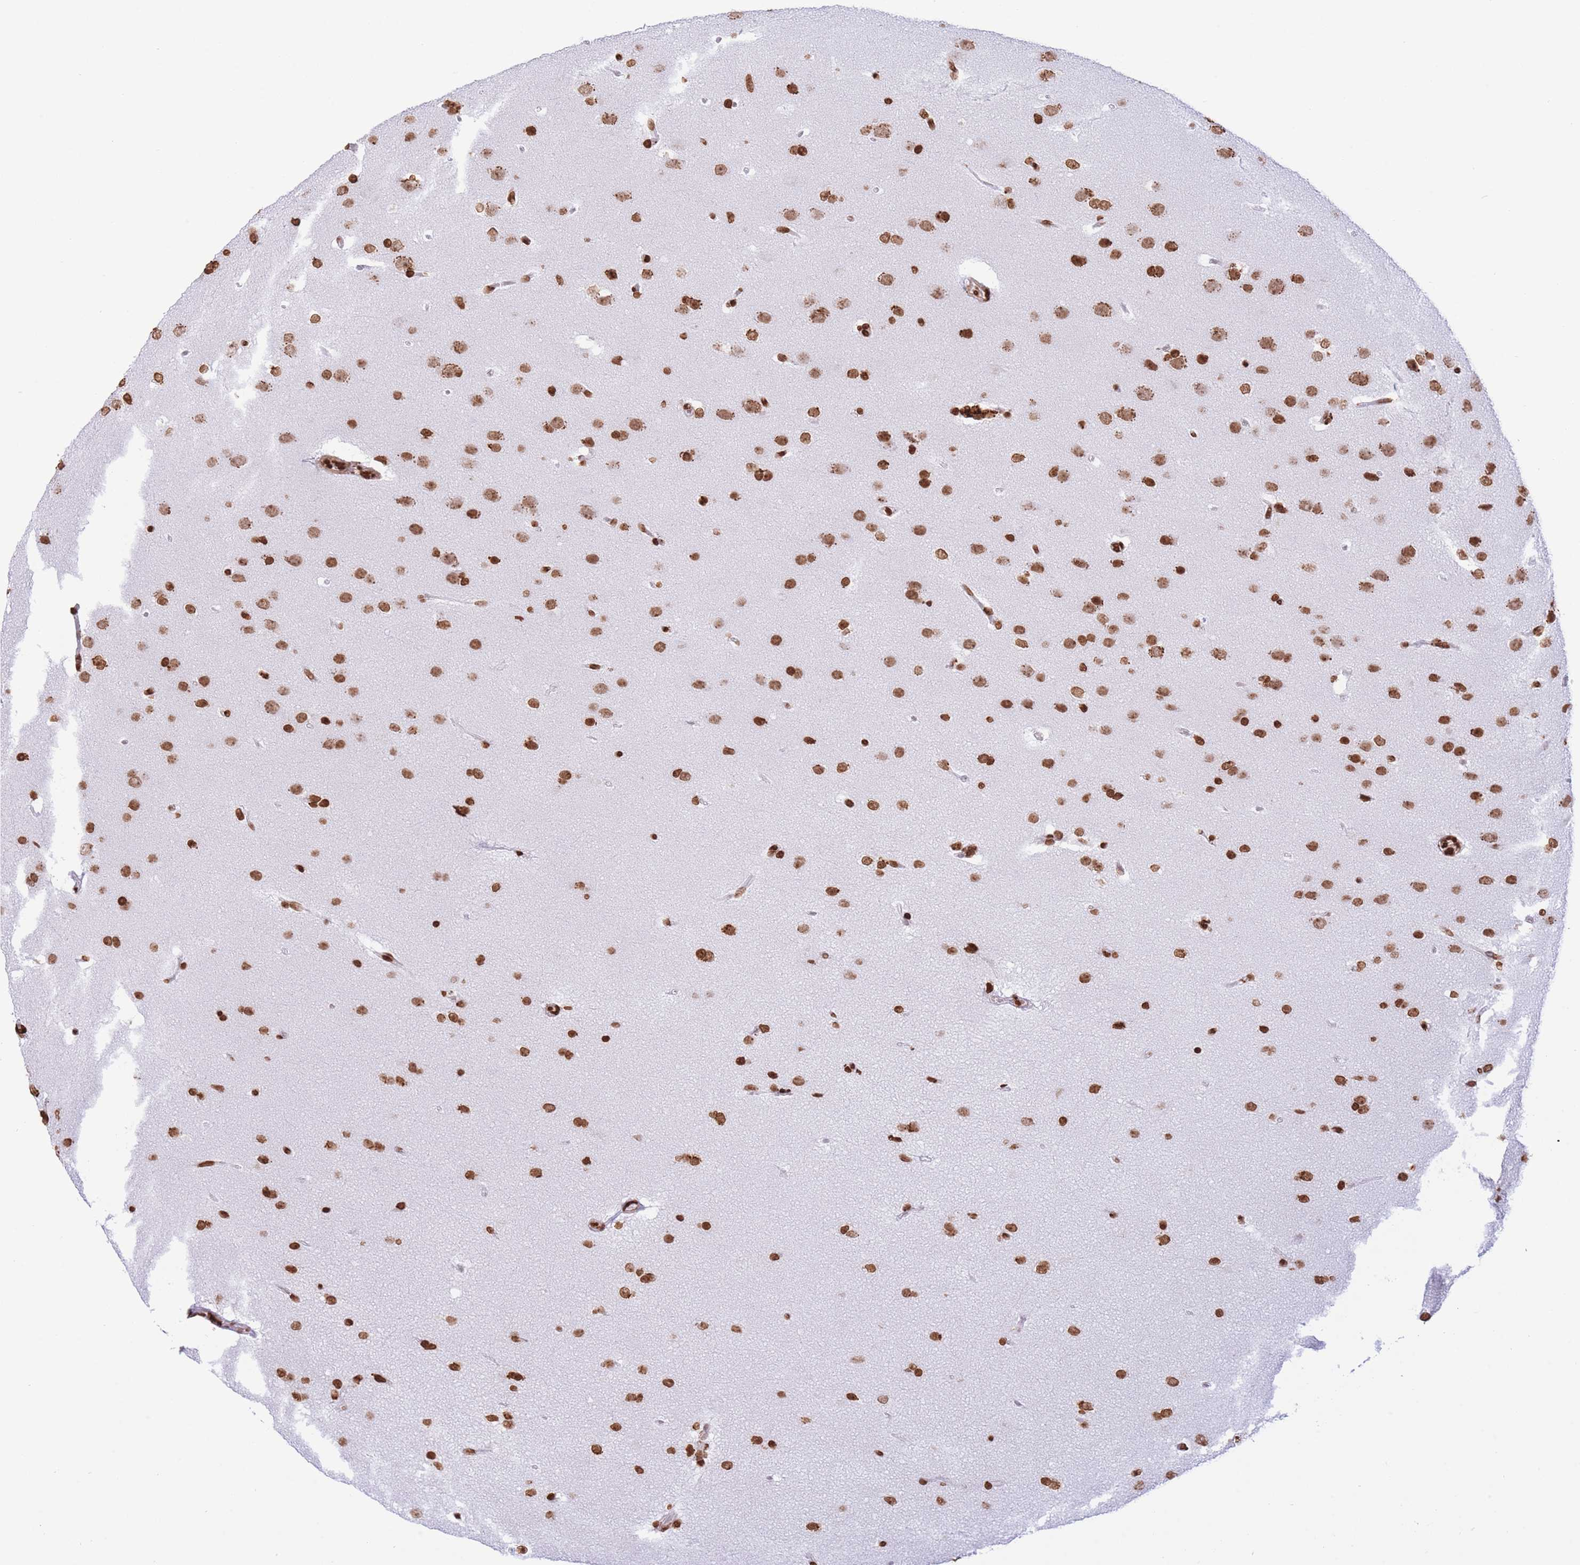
{"staining": {"intensity": "strong", "quantity": ">75%", "location": "nuclear"}, "tissue": "glioma", "cell_type": "Tumor cells", "image_type": "cancer", "snomed": [{"axis": "morphology", "description": "Glioma, malignant, Low grade"}, {"axis": "topography", "description": "Brain"}], "caption": "This photomicrograph exhibits glioma stained with immunohistochemistry to label a protein in brown. The nuclear of tumor cells show strong positivity for the protein. Nuclei are counter-stained blue.", "gene": "H2BC11", "patient": {"sex": "female", "age": 32}}